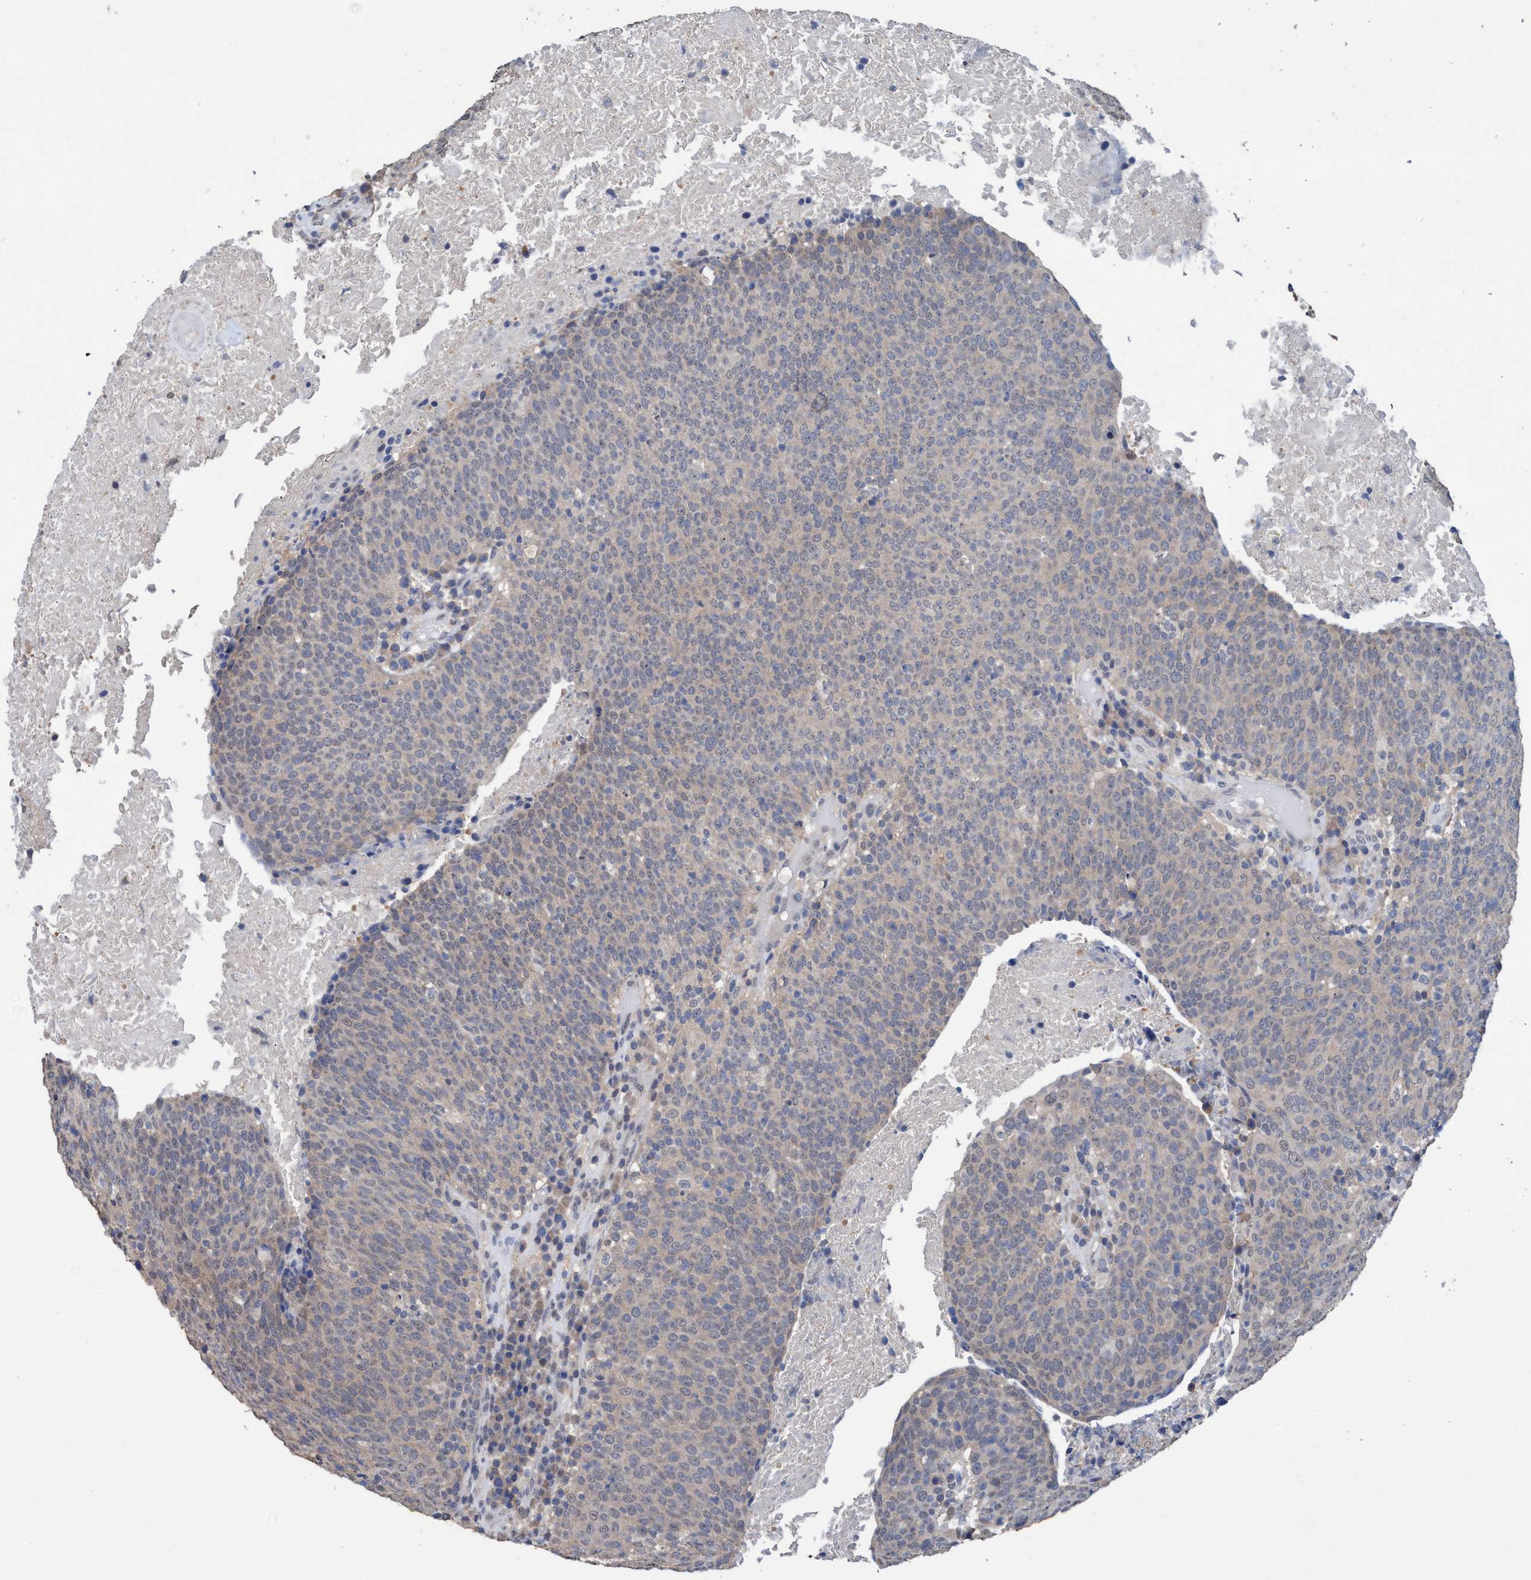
{"staining": {"intensity": "negative", "quantity": "none", "location": "none"}, "tissue": "head and neck cancer", "cell_type": "Tumor cells", "image_type": "cancer", "snomed": [{"axis": "morphology", "description": "Squamous cell carcinoma, NOS"}, {"axis": "morphology", "description": "Squamous cell carcinoma, metastatic, NOS"}, {"axis": "topography", "description": "Lymph node"}, {"axis": "topography", "description": "Head-Neck"}], "caption": "This is an immunohistochemistry (IHC) histopathology image of human head and neck squamous cell carcinoma. There is no staining in tumor cells.", "gene": "GLOD4", "patient": {"sex": "male", "age": 62}}